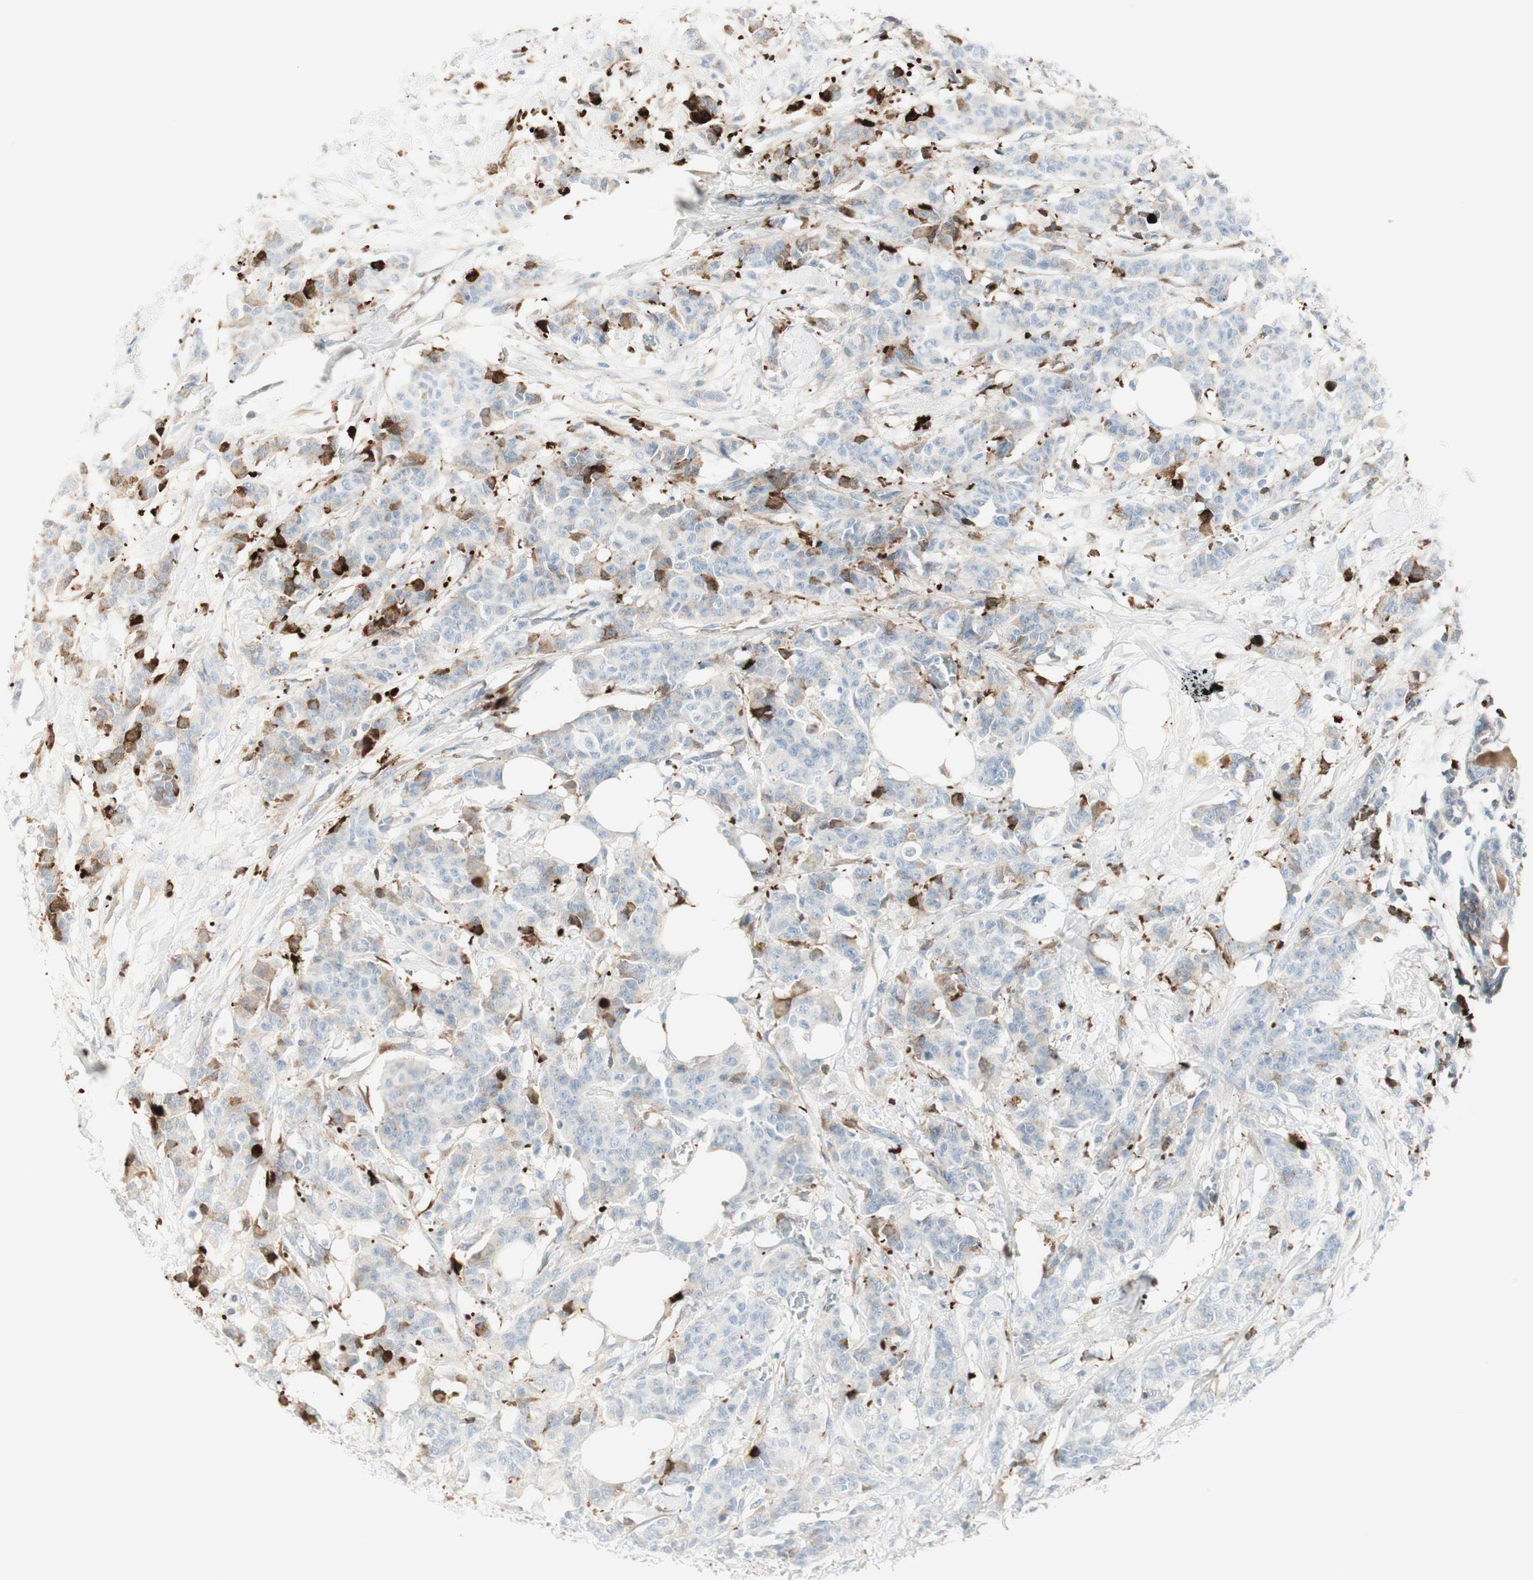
{"staining": {"intensity": "strong", "quantity": "25%-75%", "location": "cytoplasmic/membranous"}, "tissue": "breast cancer", "cell_type": "Tumor cells", "image_type": "cancer", "snomed": [{"axis": "morphology", "description": "Normal tissue, NOS"}, {"axis": "morphology", "description": "Duct carcinoma"}, {"axis": "topography", "description": "Breast"}], "caption": "An image of human invasive ductal carcinoma (breast) stained for a protein reveals strong cytoplasmic/membranous brown staining in tumor cells. Nuclei are stained in blue.", "gene": "MDK", "patient": {"sex": "female", "age": 40}}